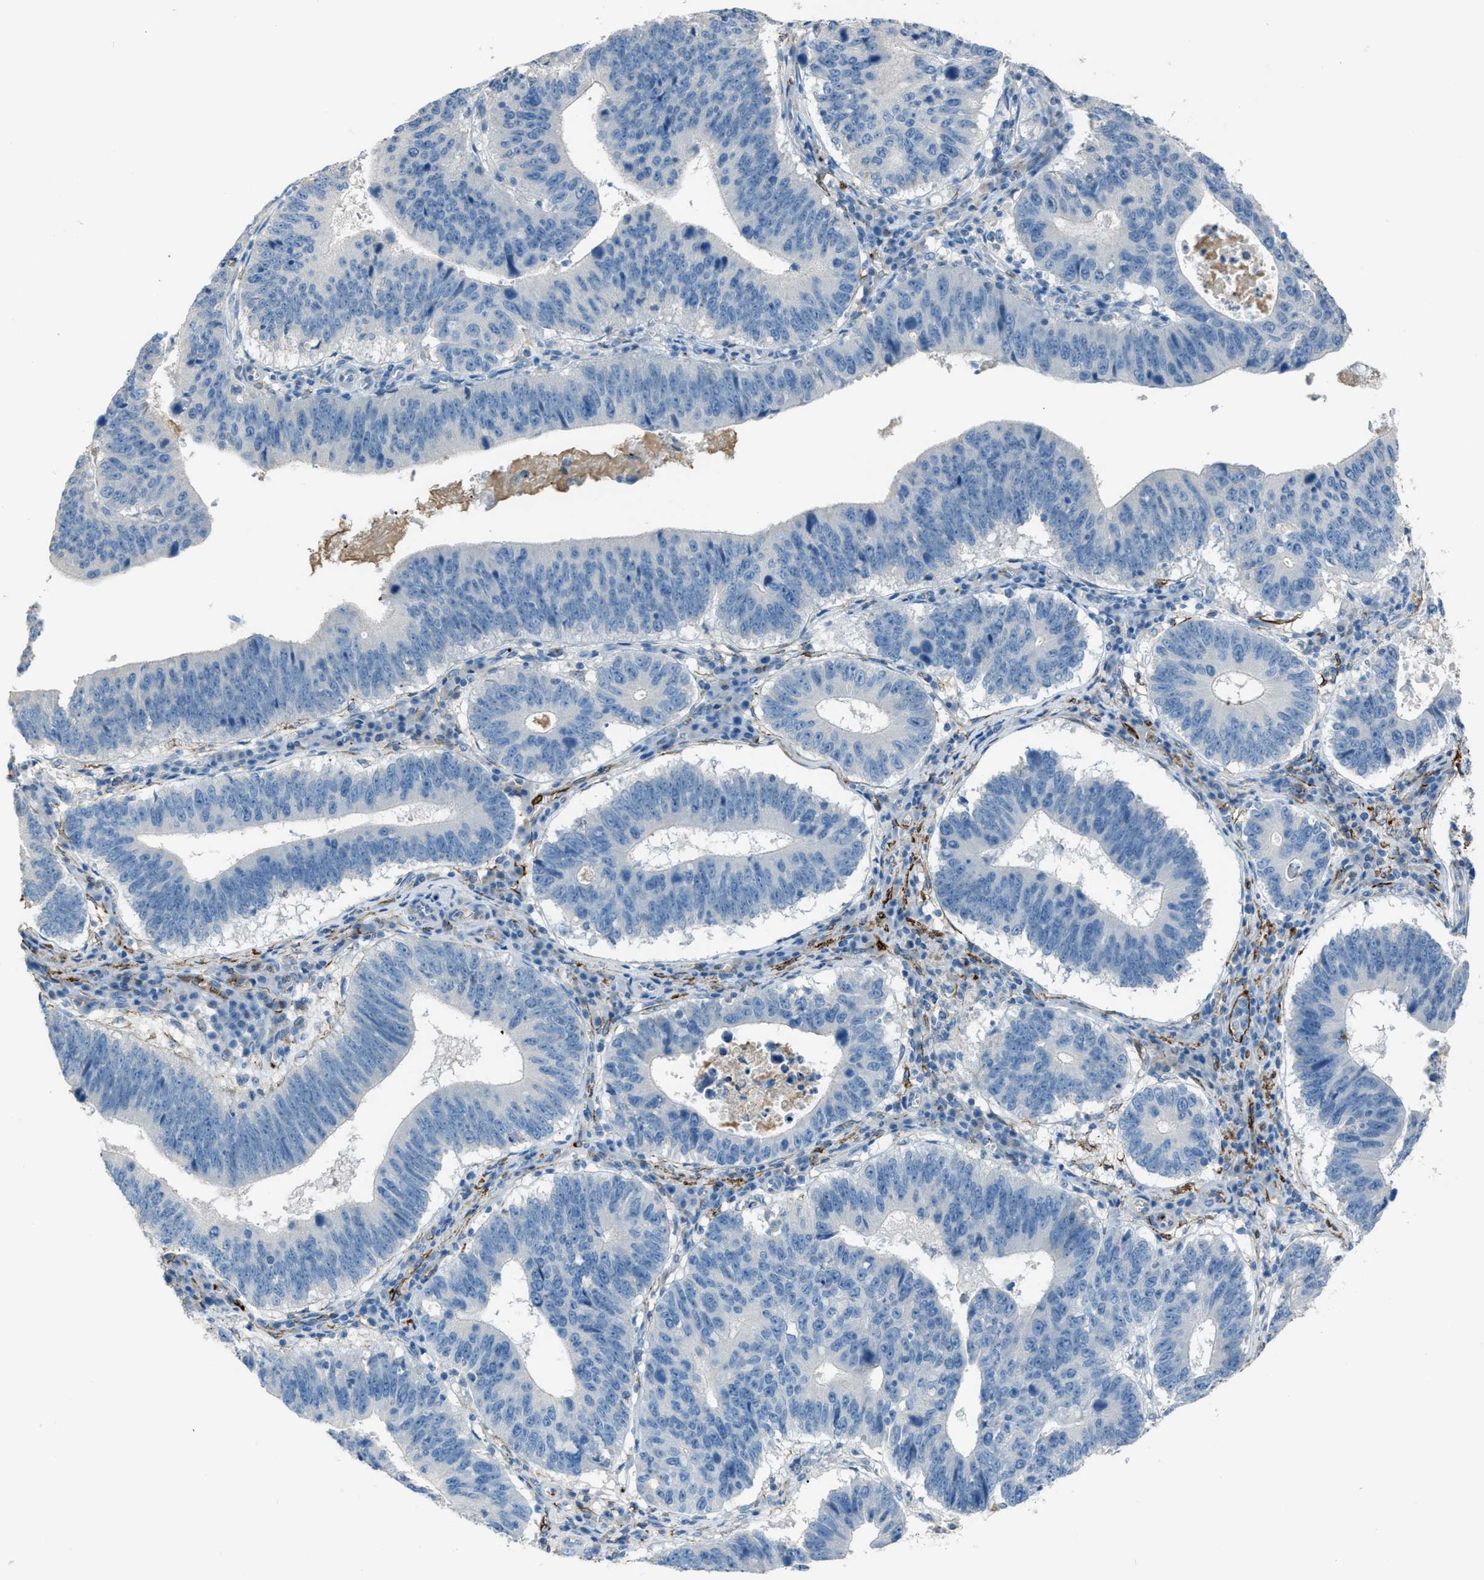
{"staining": {"intensity": "negative", "quantity": "none", "location": "none"}, "tissue": "stomach cancer", "cell_type": "Tumor cells", "image_type": "cancer", "snomed": [{"axis": "morphology", "description": "Adenocarcinoma, NOS"}, {"axis": "topography", "description": "Stomach"}], "caption": "DAB (3,3'-diaminobenzidine) immunohistochemical staining of stomach adenocarcinoma shows no significant staining in tumor cells.", "gene": "SLC22A15", "patient": {"sex": "male", "age": 59}}